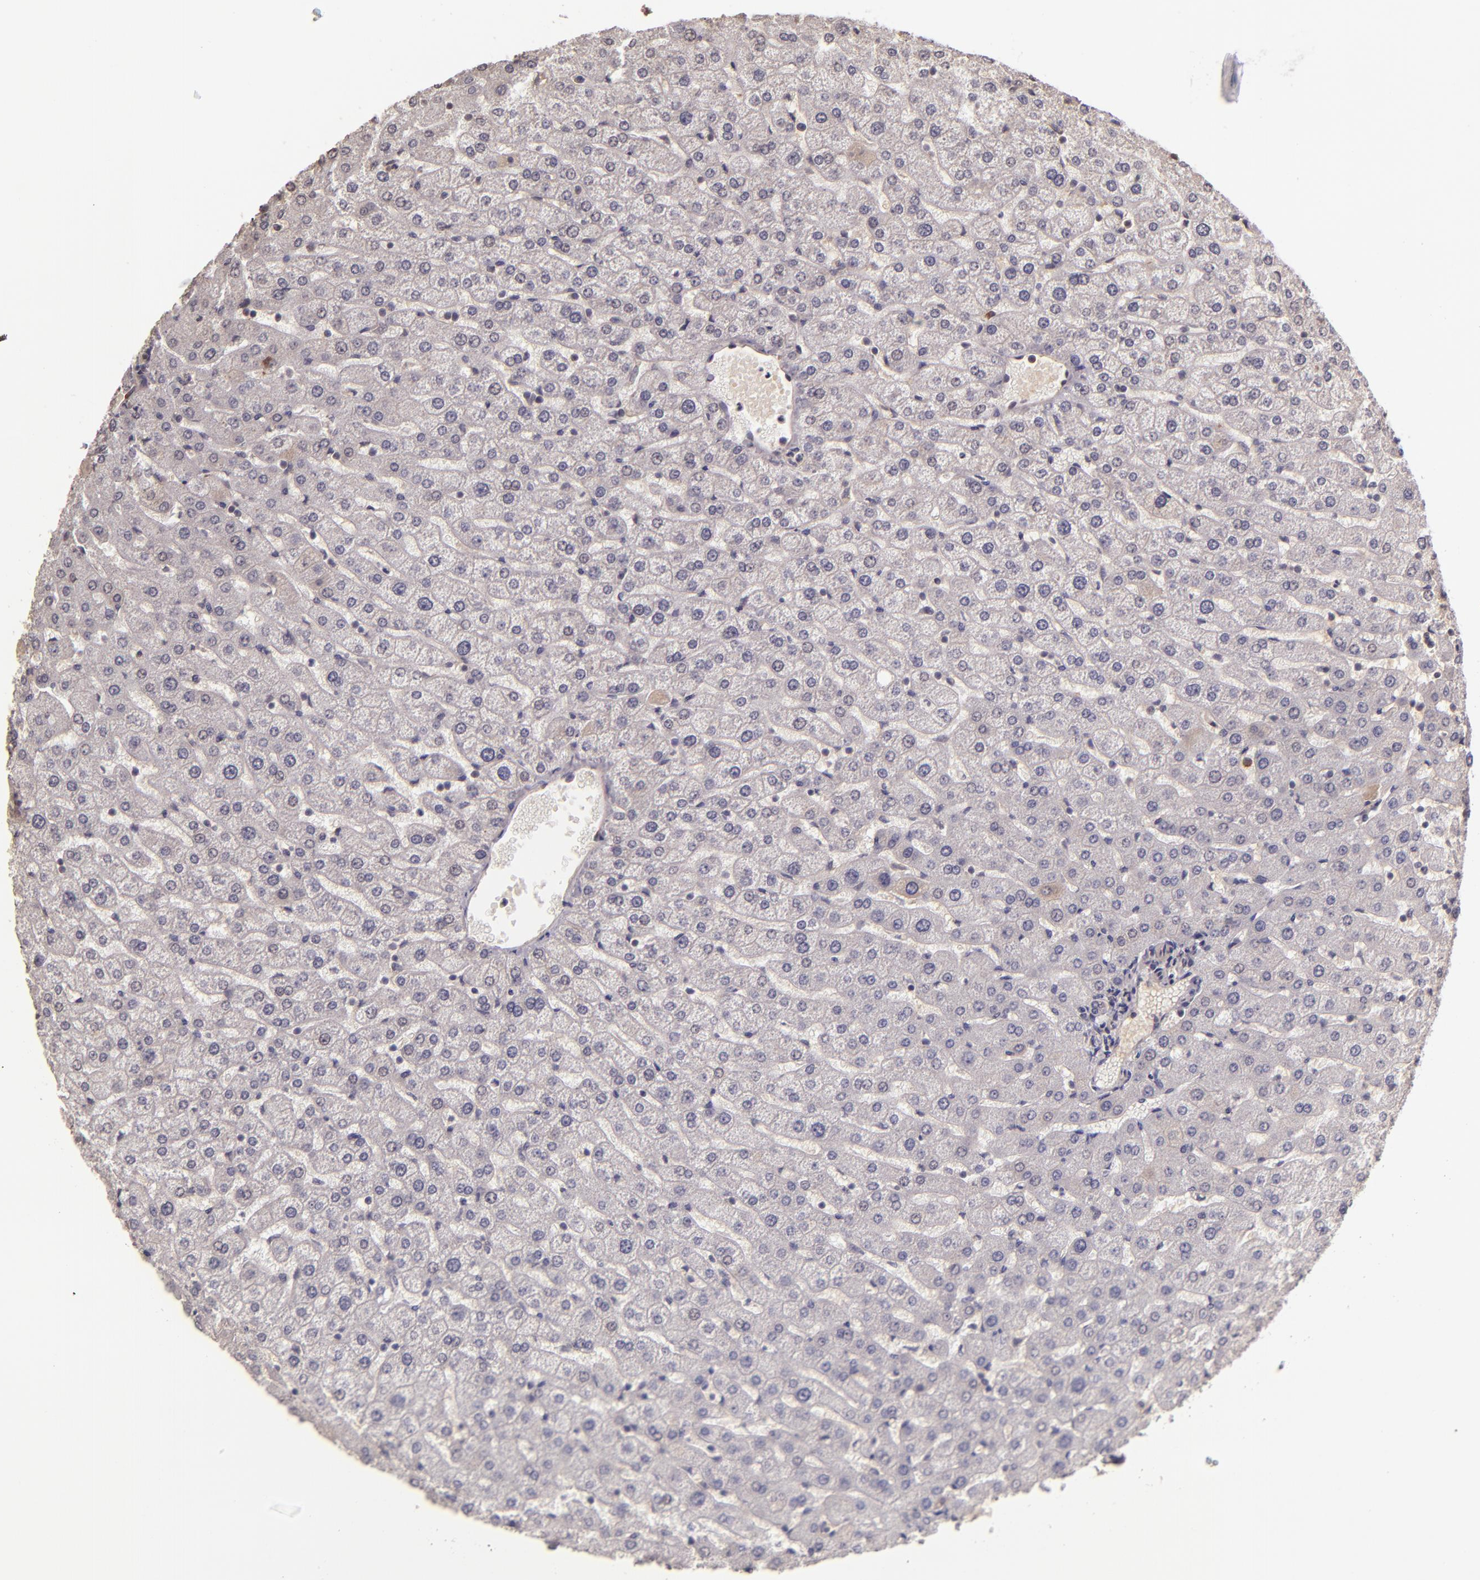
{"staining": {"intensity": "negative", "quantity": "none", "location": "none"}, "tissue": "liver", "cell_type": "Cholangiocytes", "image_type": "normal", "snomed": [{"axis": "morphology", "description": "Normal tissue, NOS"}, {"axis": "morphology", "description": "Fibrosis, NOS"}, {"axis": "topography", "description": "Liver"}], "caption": "The micrograph displays no significant staining in cholangiocytes of liver. (Stains: DAB (3,3'-diaminobenzidine) immunohistochemistry with hematoxylin counter stain, Microscopy: brightfield microscopy at high magnification).", "gene": "ABL1", "patient": {"sex": "female", "age": 29}}